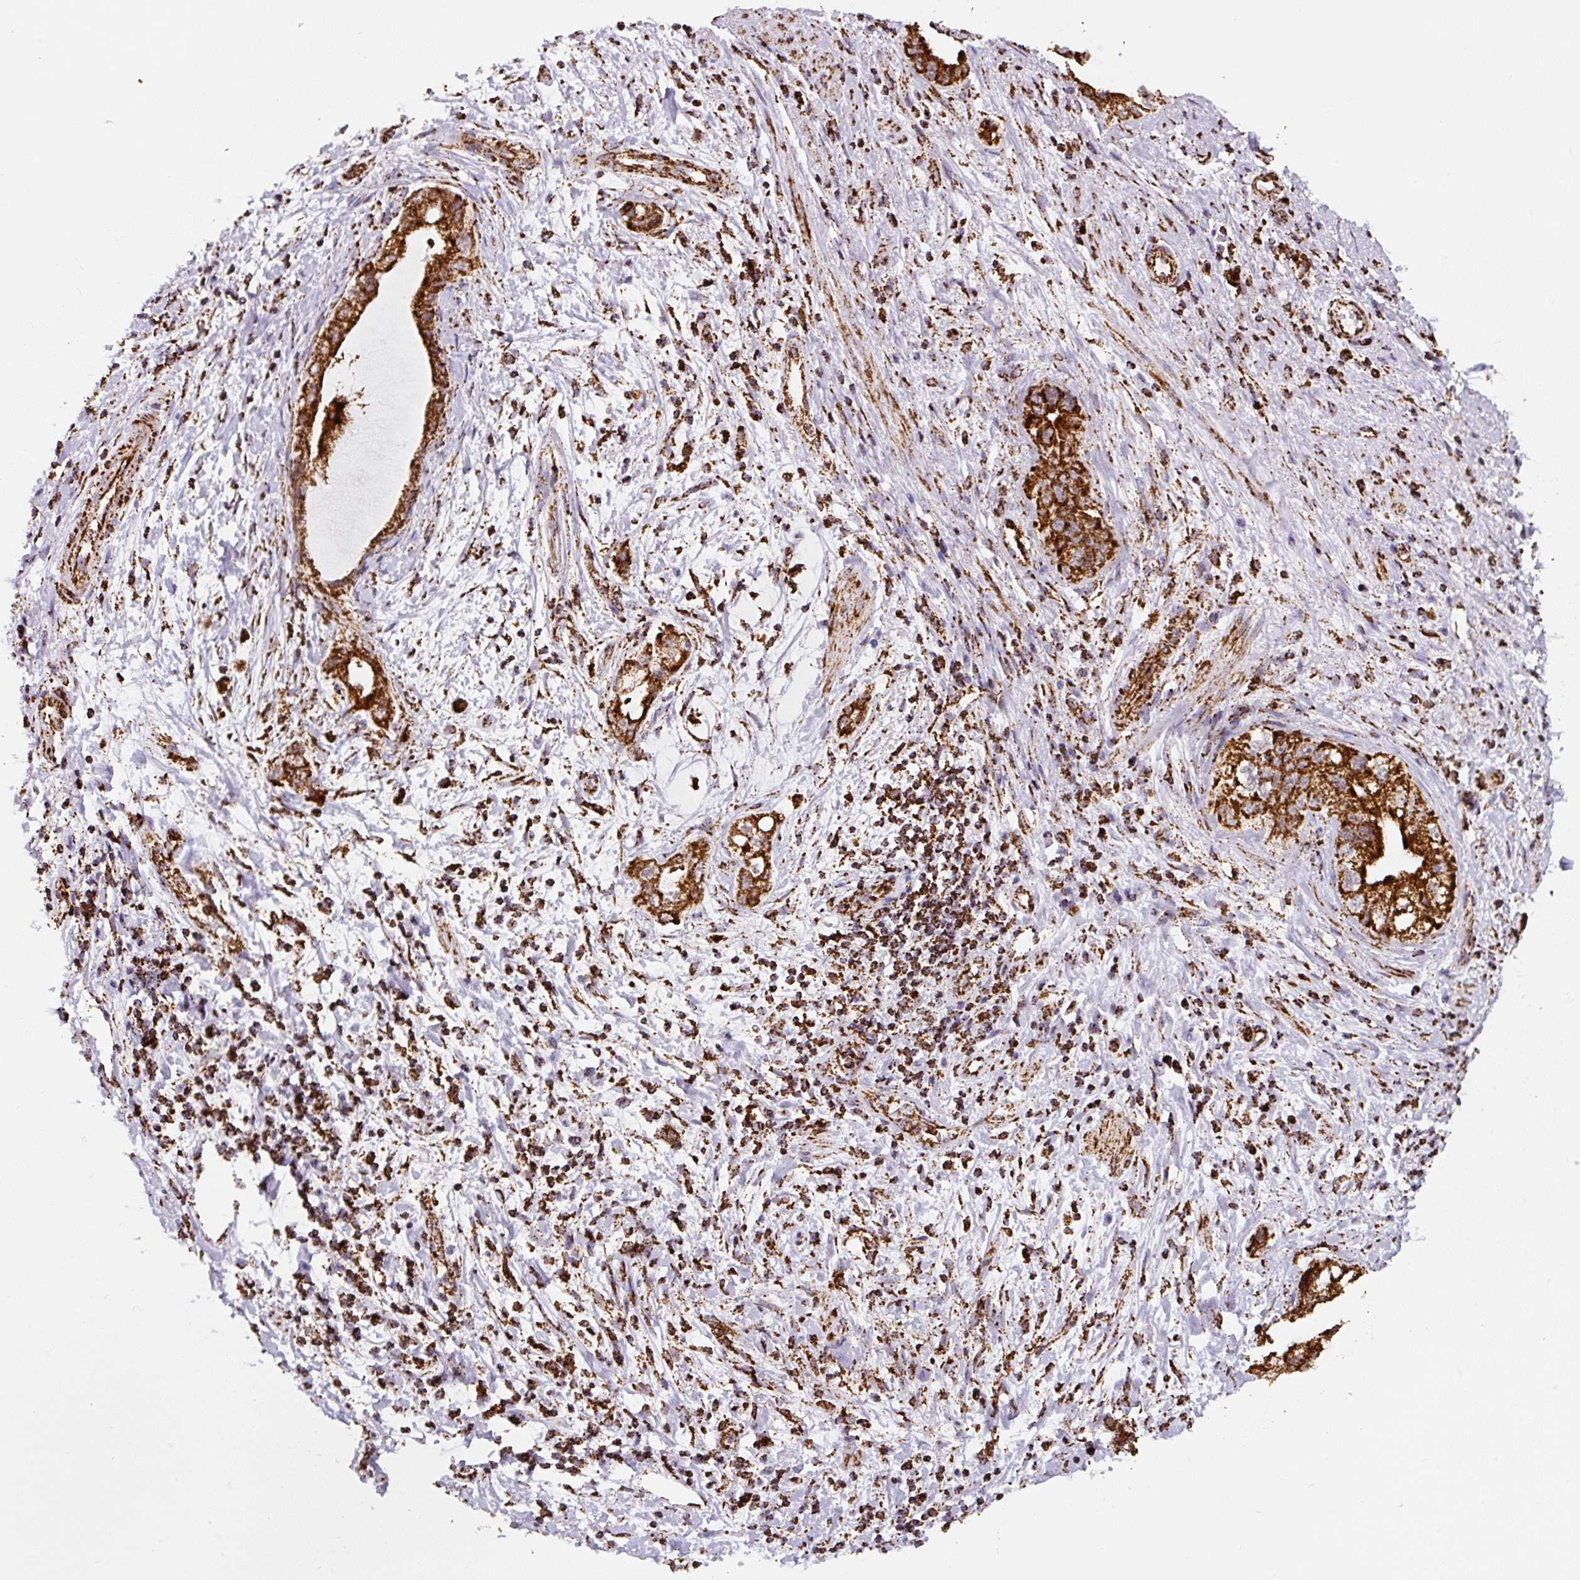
{"staining": {"intensity": "strong", "quantity": ">75%", "location": "cytoplasmic/membranous"}, "tissue": "pancreatic cancer", "cell_type": "Tumor cells", "image_type": "cancer", "snomed": [{"axis": "morphology", "description": "Adenocarcinoma, NOS"}, {"axis": "topography", "description": "Pancreas"}], "caption": "Protein analysis of adenocarcinoma (pancreatic) tissue exhibits strong cytoplasmic/membranous positivity in approximately >75% of tumor cells. (brown staining indicates protein expression, while blue staining denotes nuclei).", "gene": "ATP5F1A", "patient": {"sex": "female", "age": 73}}